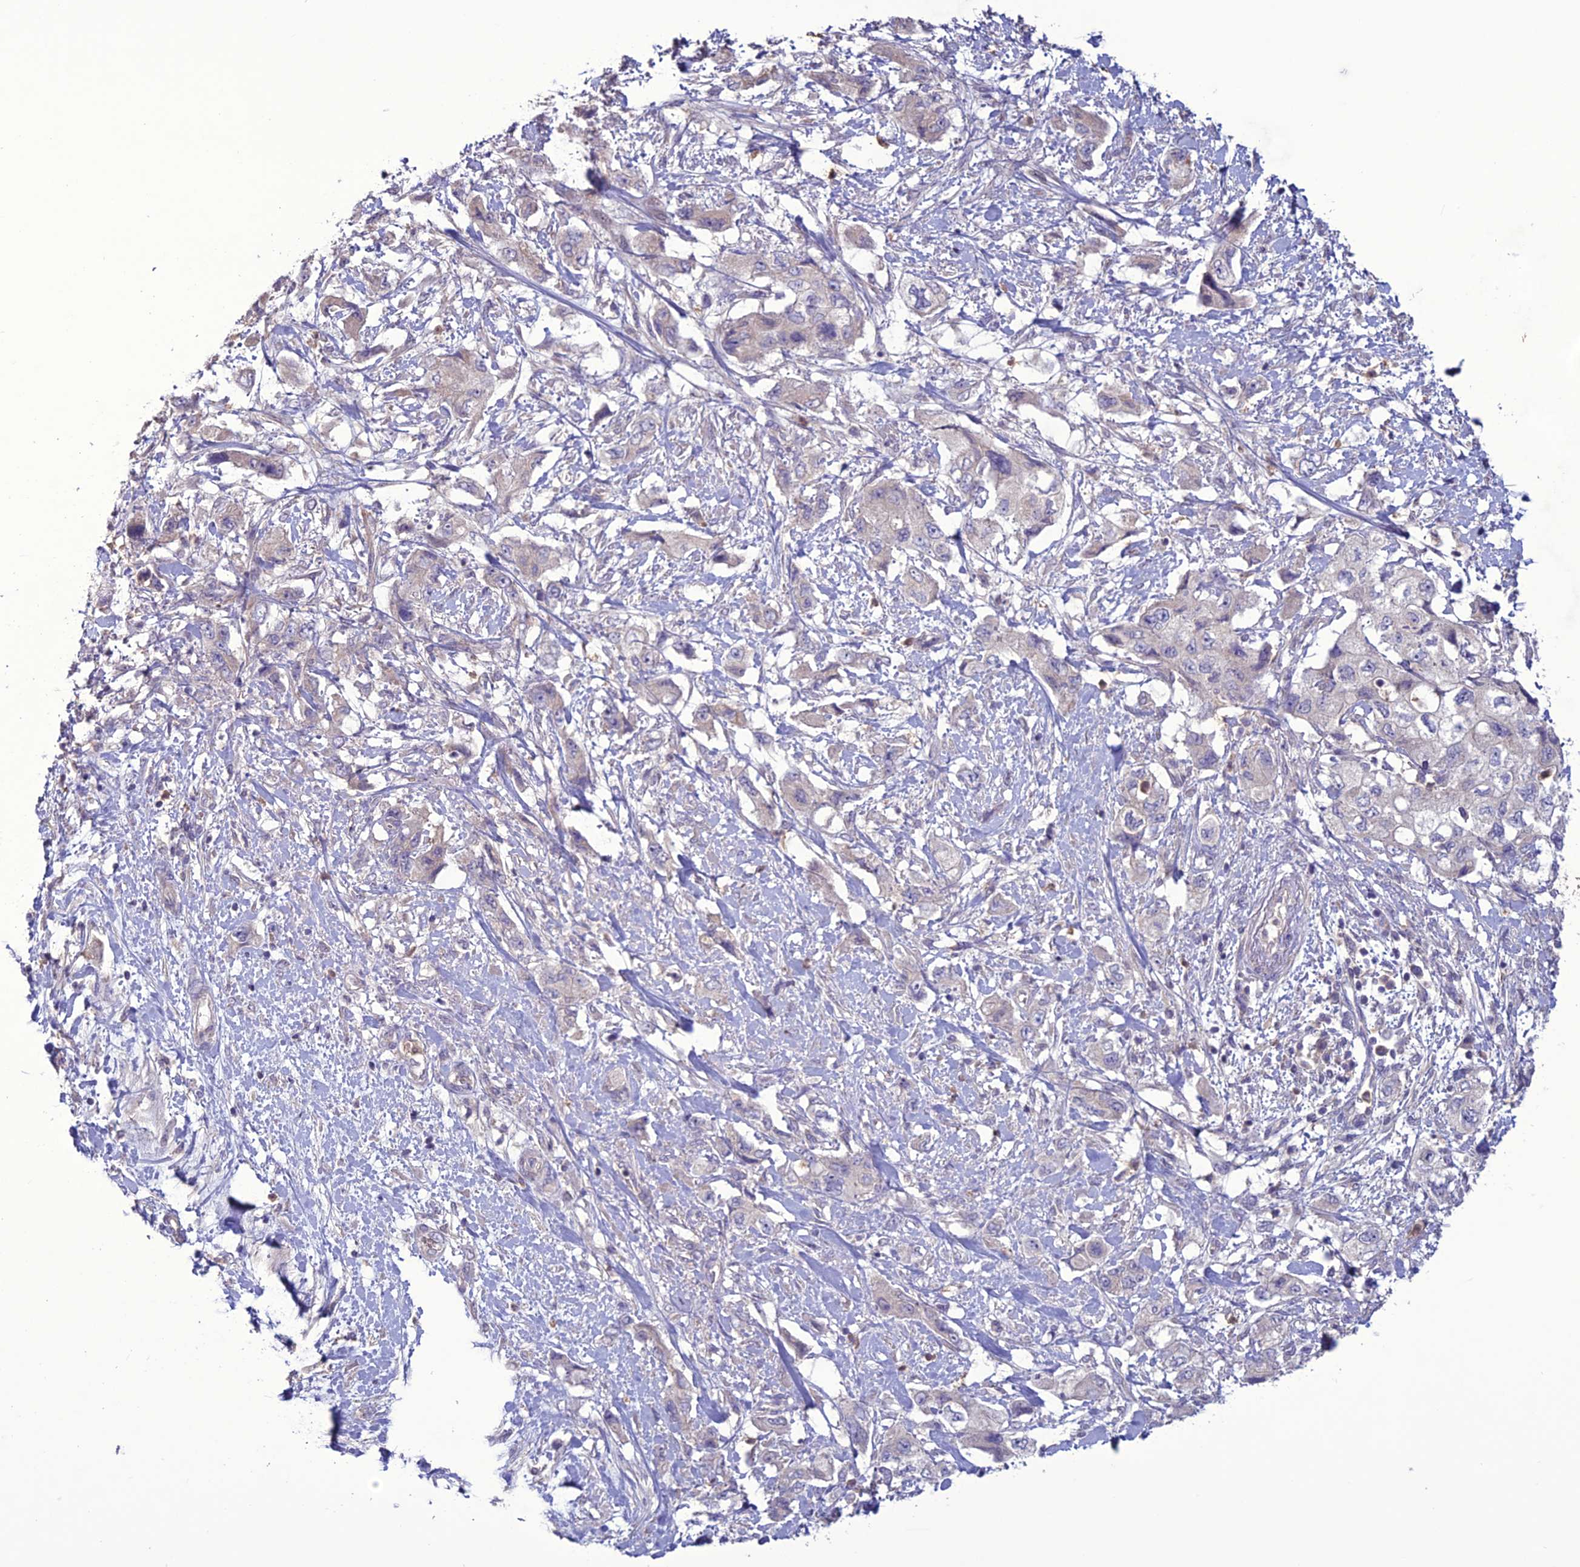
{"staining": {"intensity": "negative", "quantity": "none", "location": "none"}, "tissue": "pancreatic cancer", "cell_type": "Tumor cells", "image_type": "cancer", "snomed": [{"axis": "morphology", "description": "Adenocarcinoma, NOS"}, {"axis": "topography", "description": "Pancreas"}], "caption": "Immunohistochemistry (IHC) histopathology image of neoplastic tissue: adenocarcinoma (pancreatic) stained with DAB (3,3'-diaminobenzidine) demonstrates no significant protein positivity in tumor cells.", "gene": "C2orf76", "patient": {"sex": "female", "age": 73}}